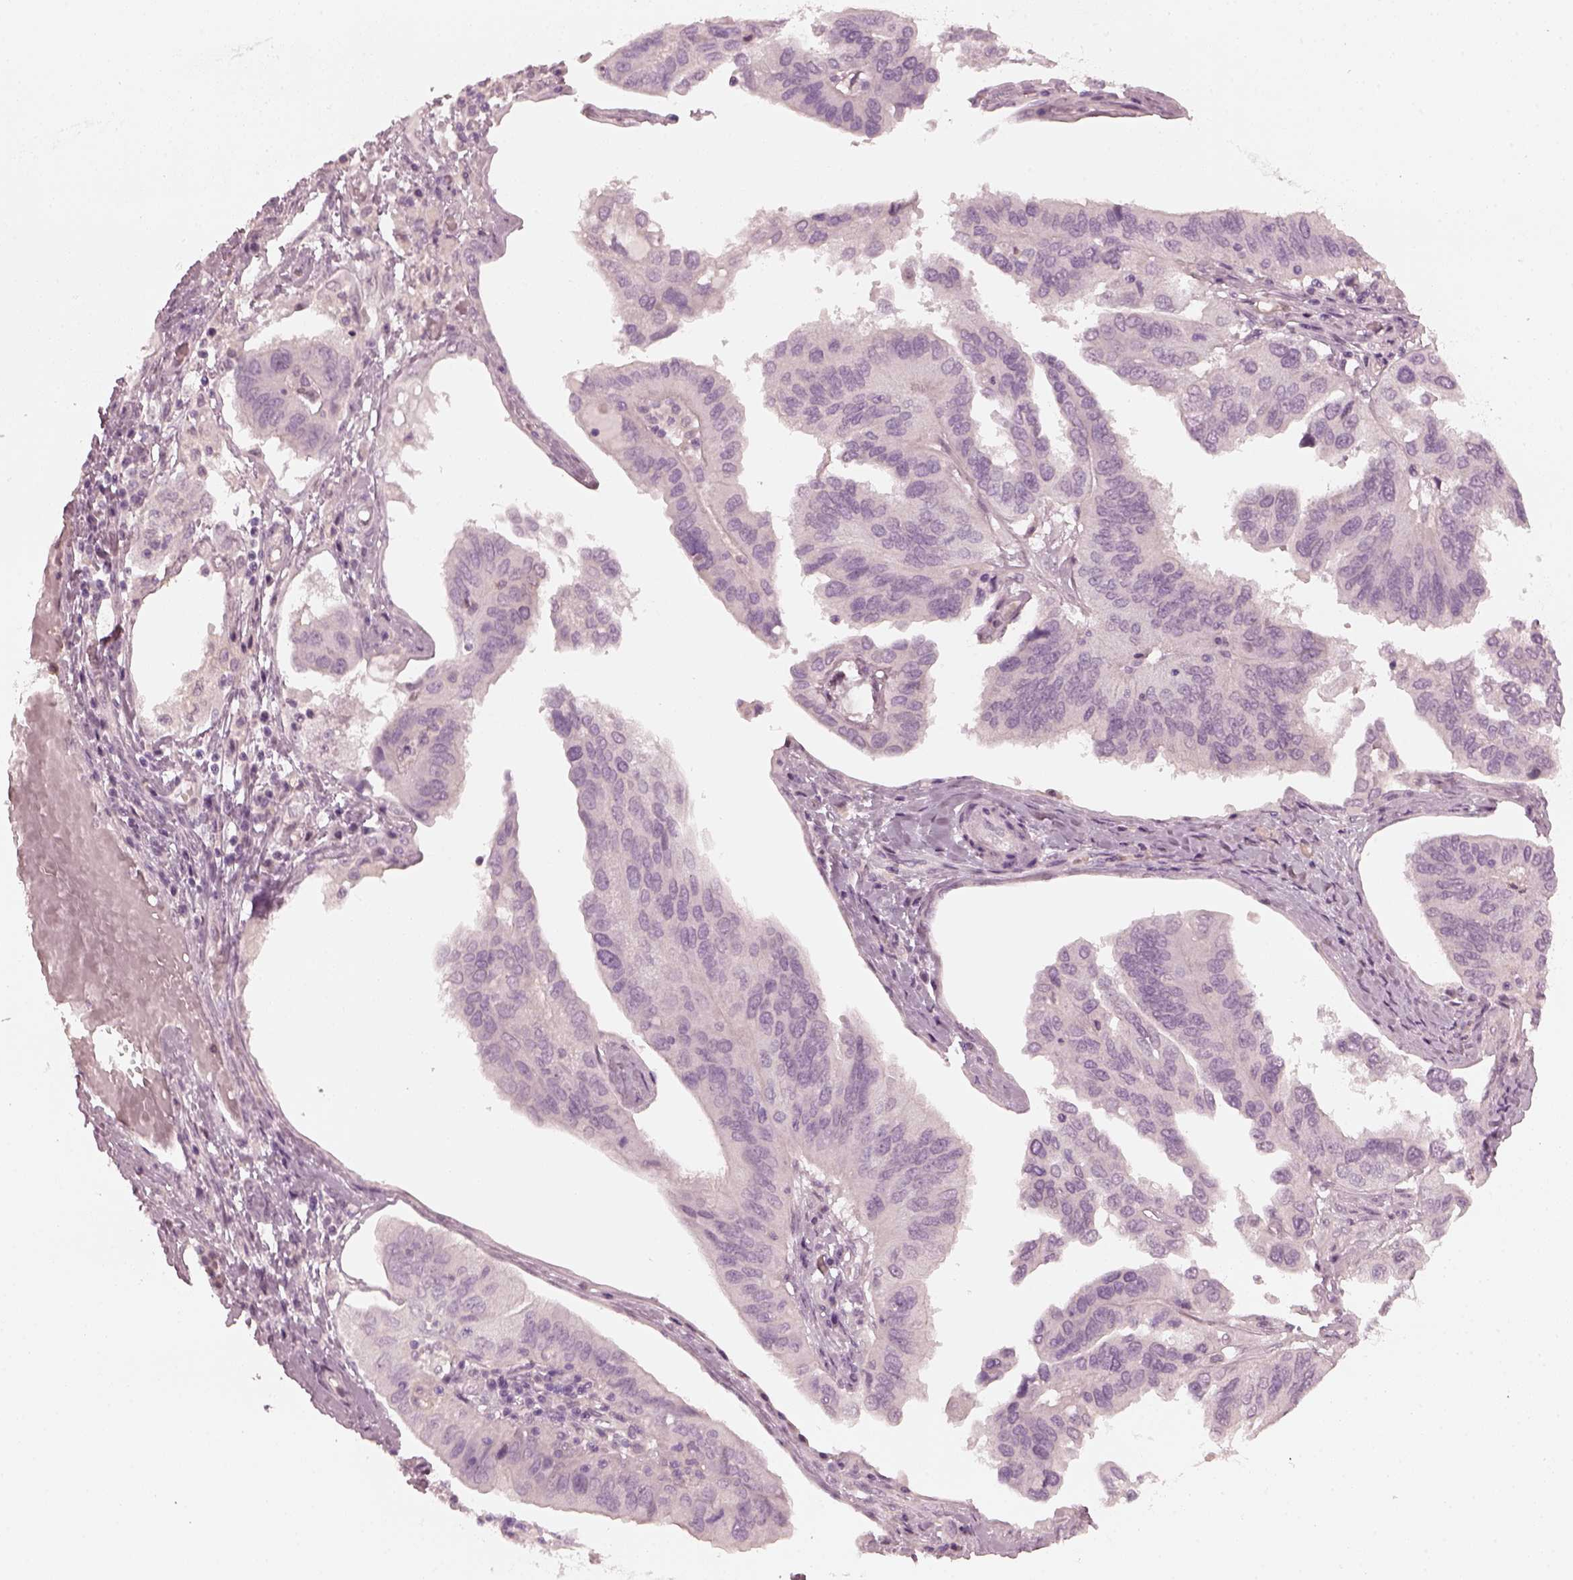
{"staining": {"intensity": "negative", "quantity": "none", "location": "none"}, "tissue": "ovarian cancer", "cell_type": "Tumor cells", "image_type": "cancer", "snomed": [{"axis": "morphology", "description": "Cystadenocarcinoma, serous, NOS"}, {"axis": "topography", "description": "Ovary"}], "caption": "Human ovarian cancer stained for a protein using immunohistochemistry (IHC) shows no staining in tumor cells.", "gene": "CCDC170", "patient": {"sex": "female", "age": 79}}